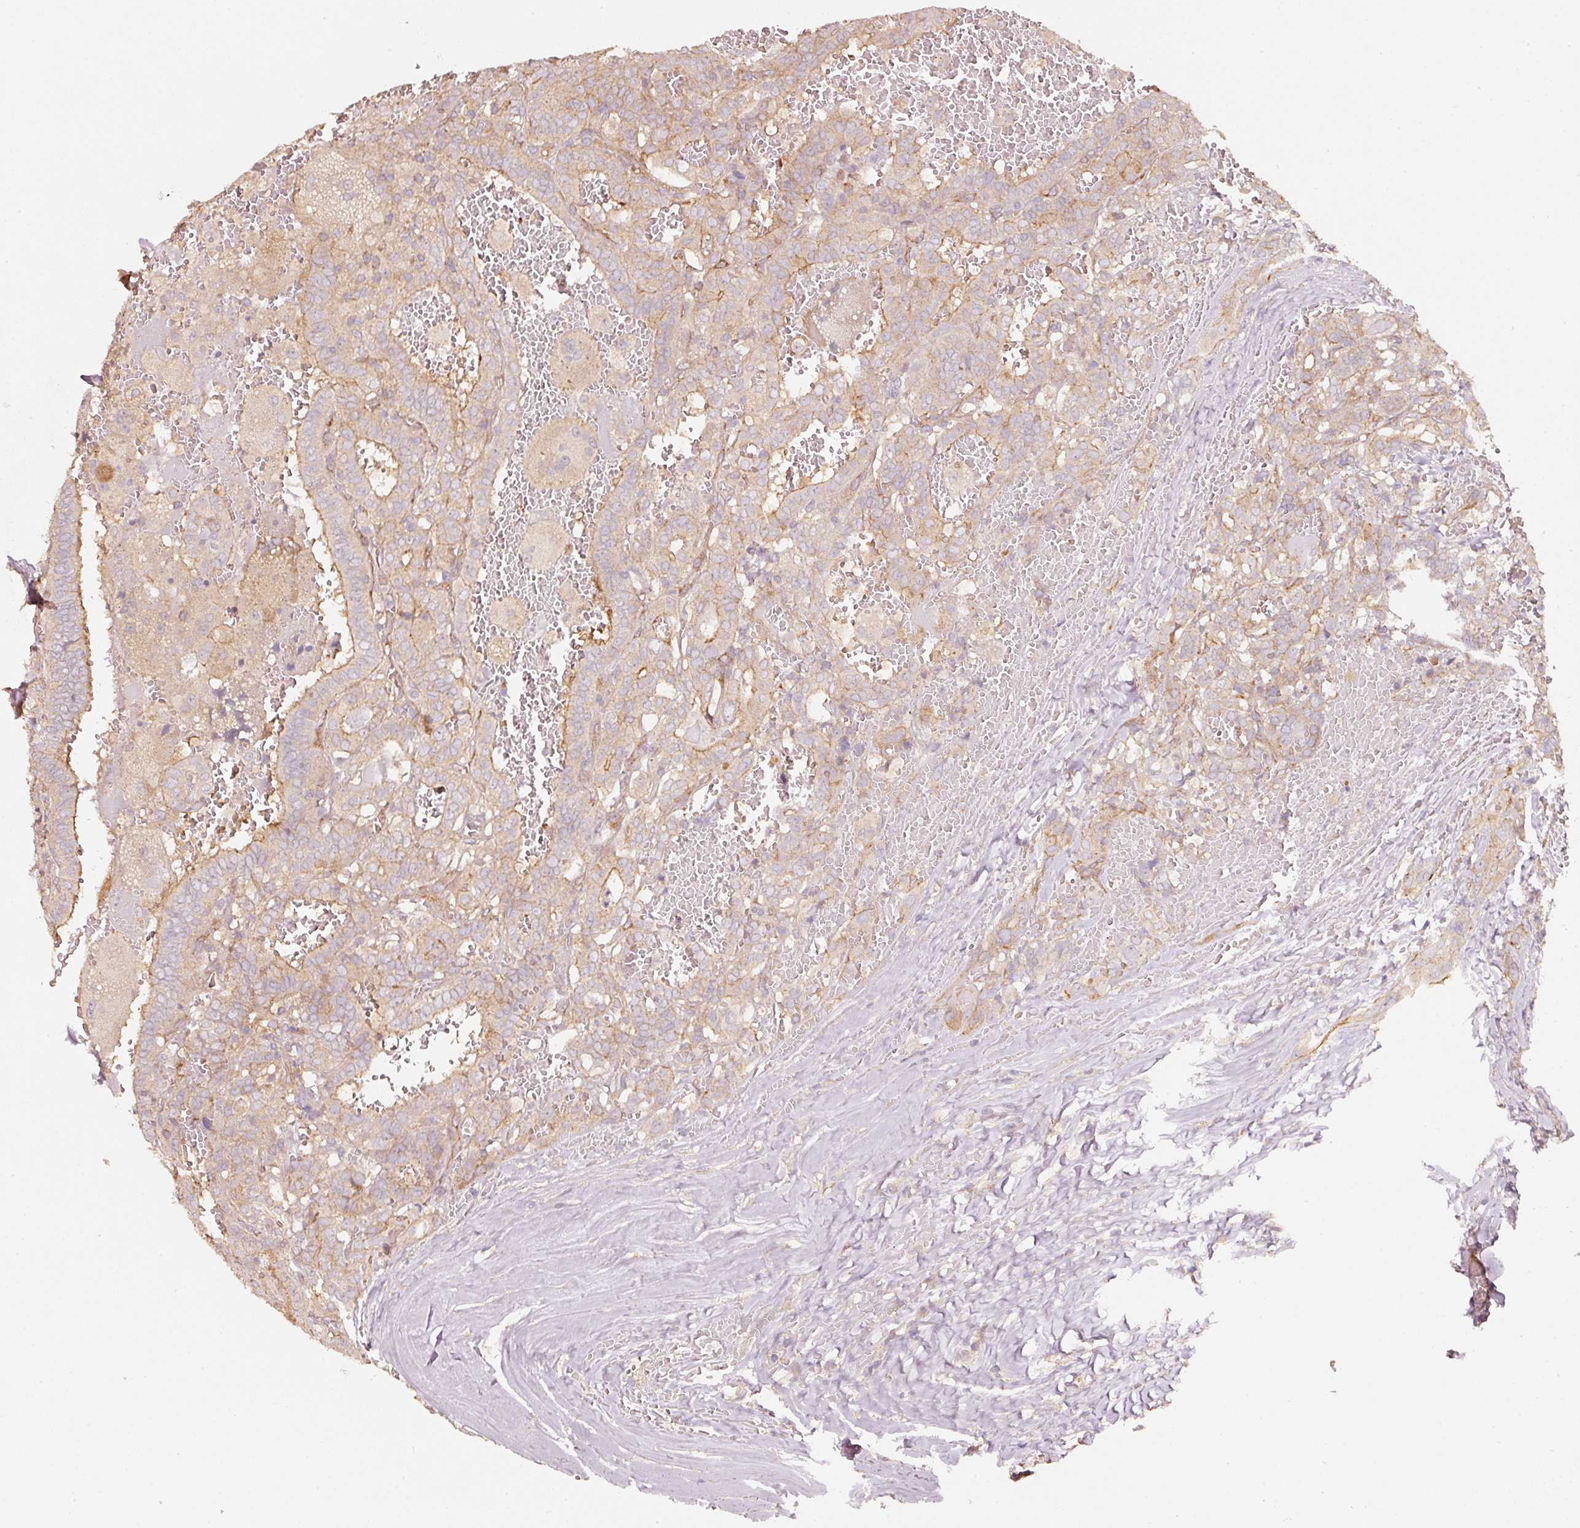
{"staining": {"intensity": "weak", "quantity": "25%-75%", "location": "cytoplasmic/membranous"}, "tissue": "thyroid cancer", "cell_type": "Tumor cells", "image_type": "cancer", "snomed": [{"axis": "morphology", "description": "Papillary adenocarcinoma, NOS"}, {"axis": "topography", "description": "Thyroid gland"}], "caption": "Thyroid cancer (papillary adenocarcinoma) was stained to show a protein in brown. There is low levels of weak cytoplasmic/membranous positivity in approximately 25%-75% of tumor cells. Using DAB (brown) and hematoxylin (blue) stains, captured at high magnification using brightfield microscopy.", "gene": "CEP95", "patient": {"sex": "female", "age": 72}}